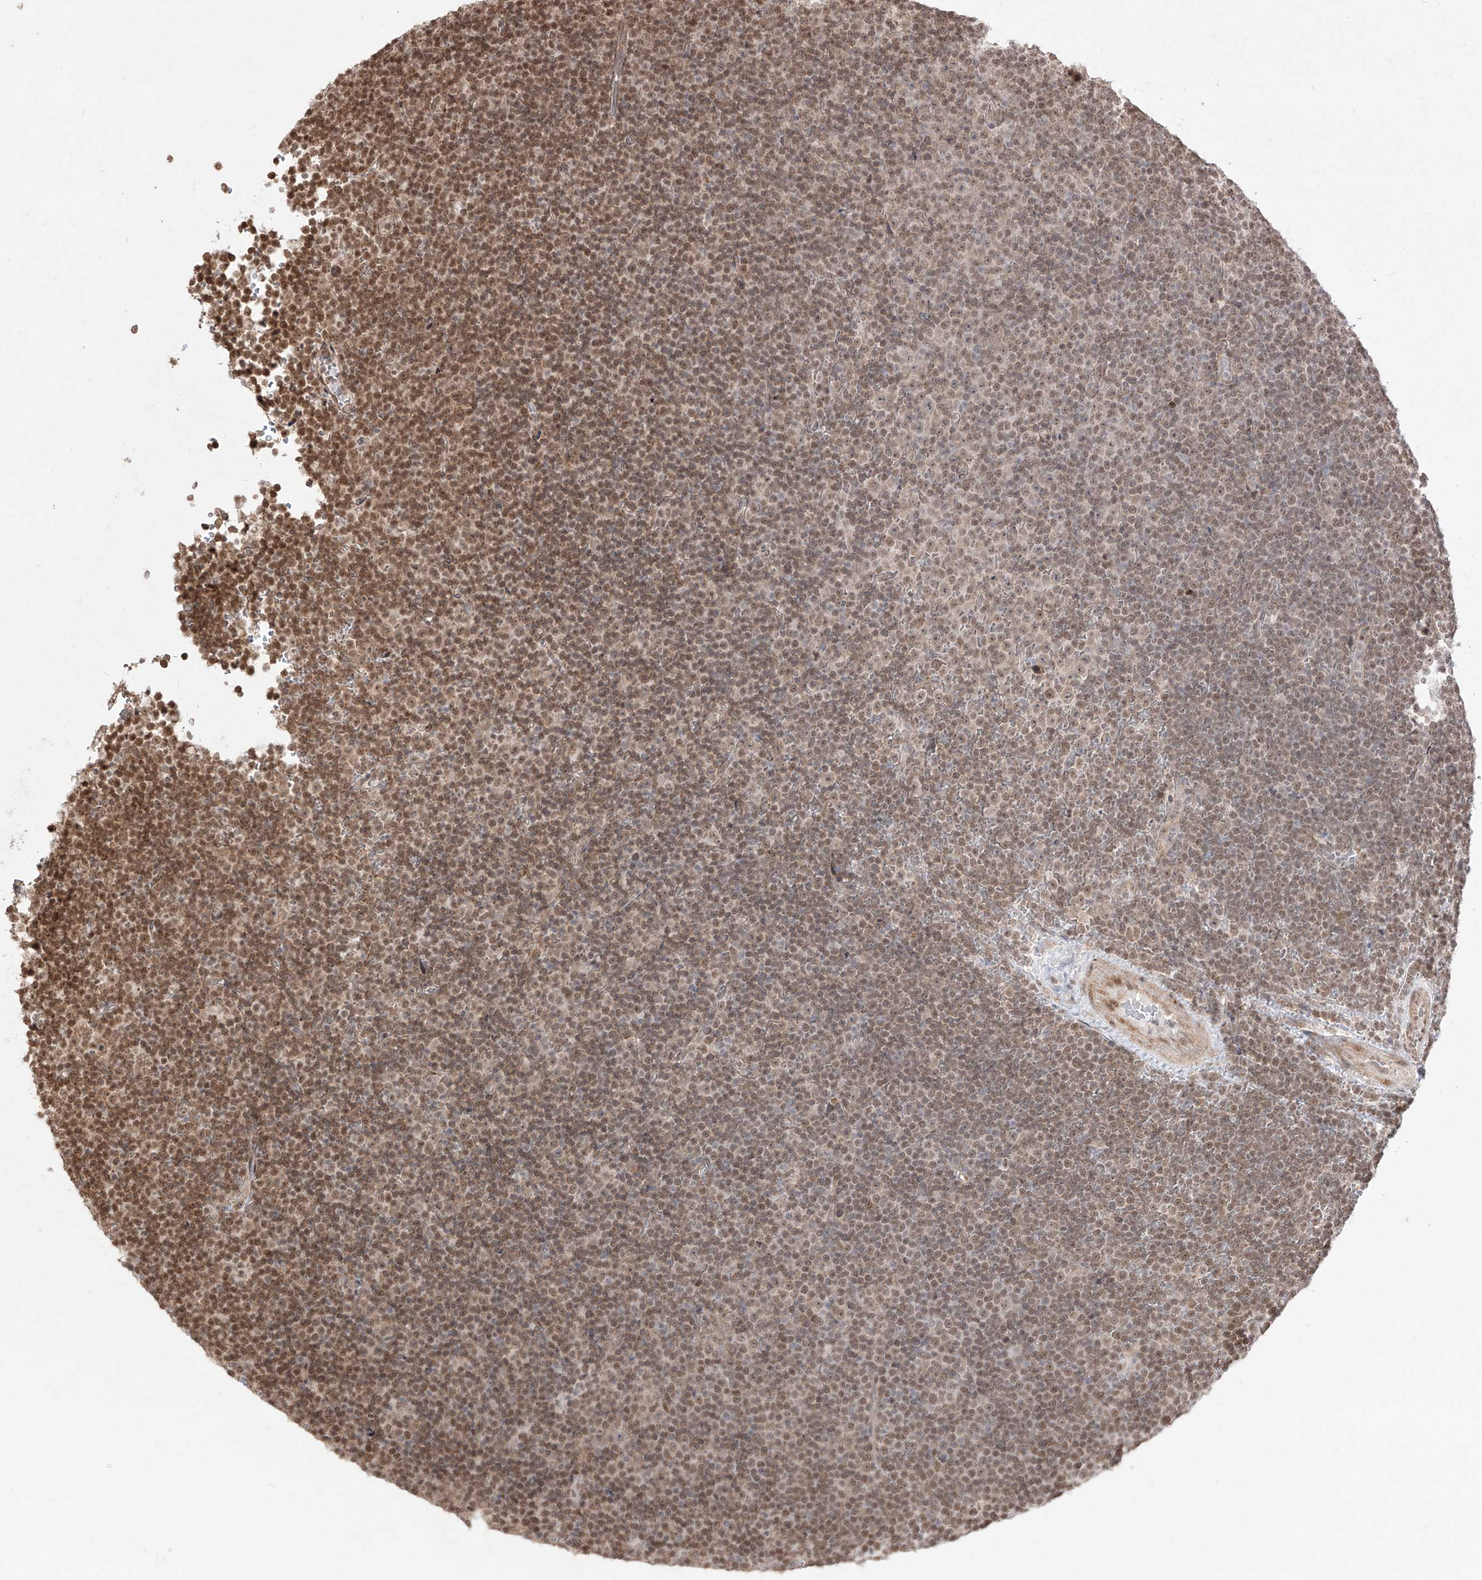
{"staining": {"intensity": "moderate", "quantity": ">75%", "location": "nuclear"}, "tissue": "lymphoma", "cell_type": "Tumor cells", "image_type": "cancer", "snomed": [{"axis": "morphology", "description": "Malignant lymphoma, non-Hodgkin's type, Low grade"}, {"axis": "topography", "description": "Lymph node"}], "caption": "Immunohistochemistry (IHC) micrograph of neoplastic tissue: human malignant lymphoma, non-Hodgkin's type (low-grade) stained using immunohistochemistry (IHC) displays medium levels of moderate protein expression localized specifically in the nuclear of tumor cells, appearing as a nuclear brown color.", "gene": "SNRNP27", "patient": {"sex": "female", "age": 67}}